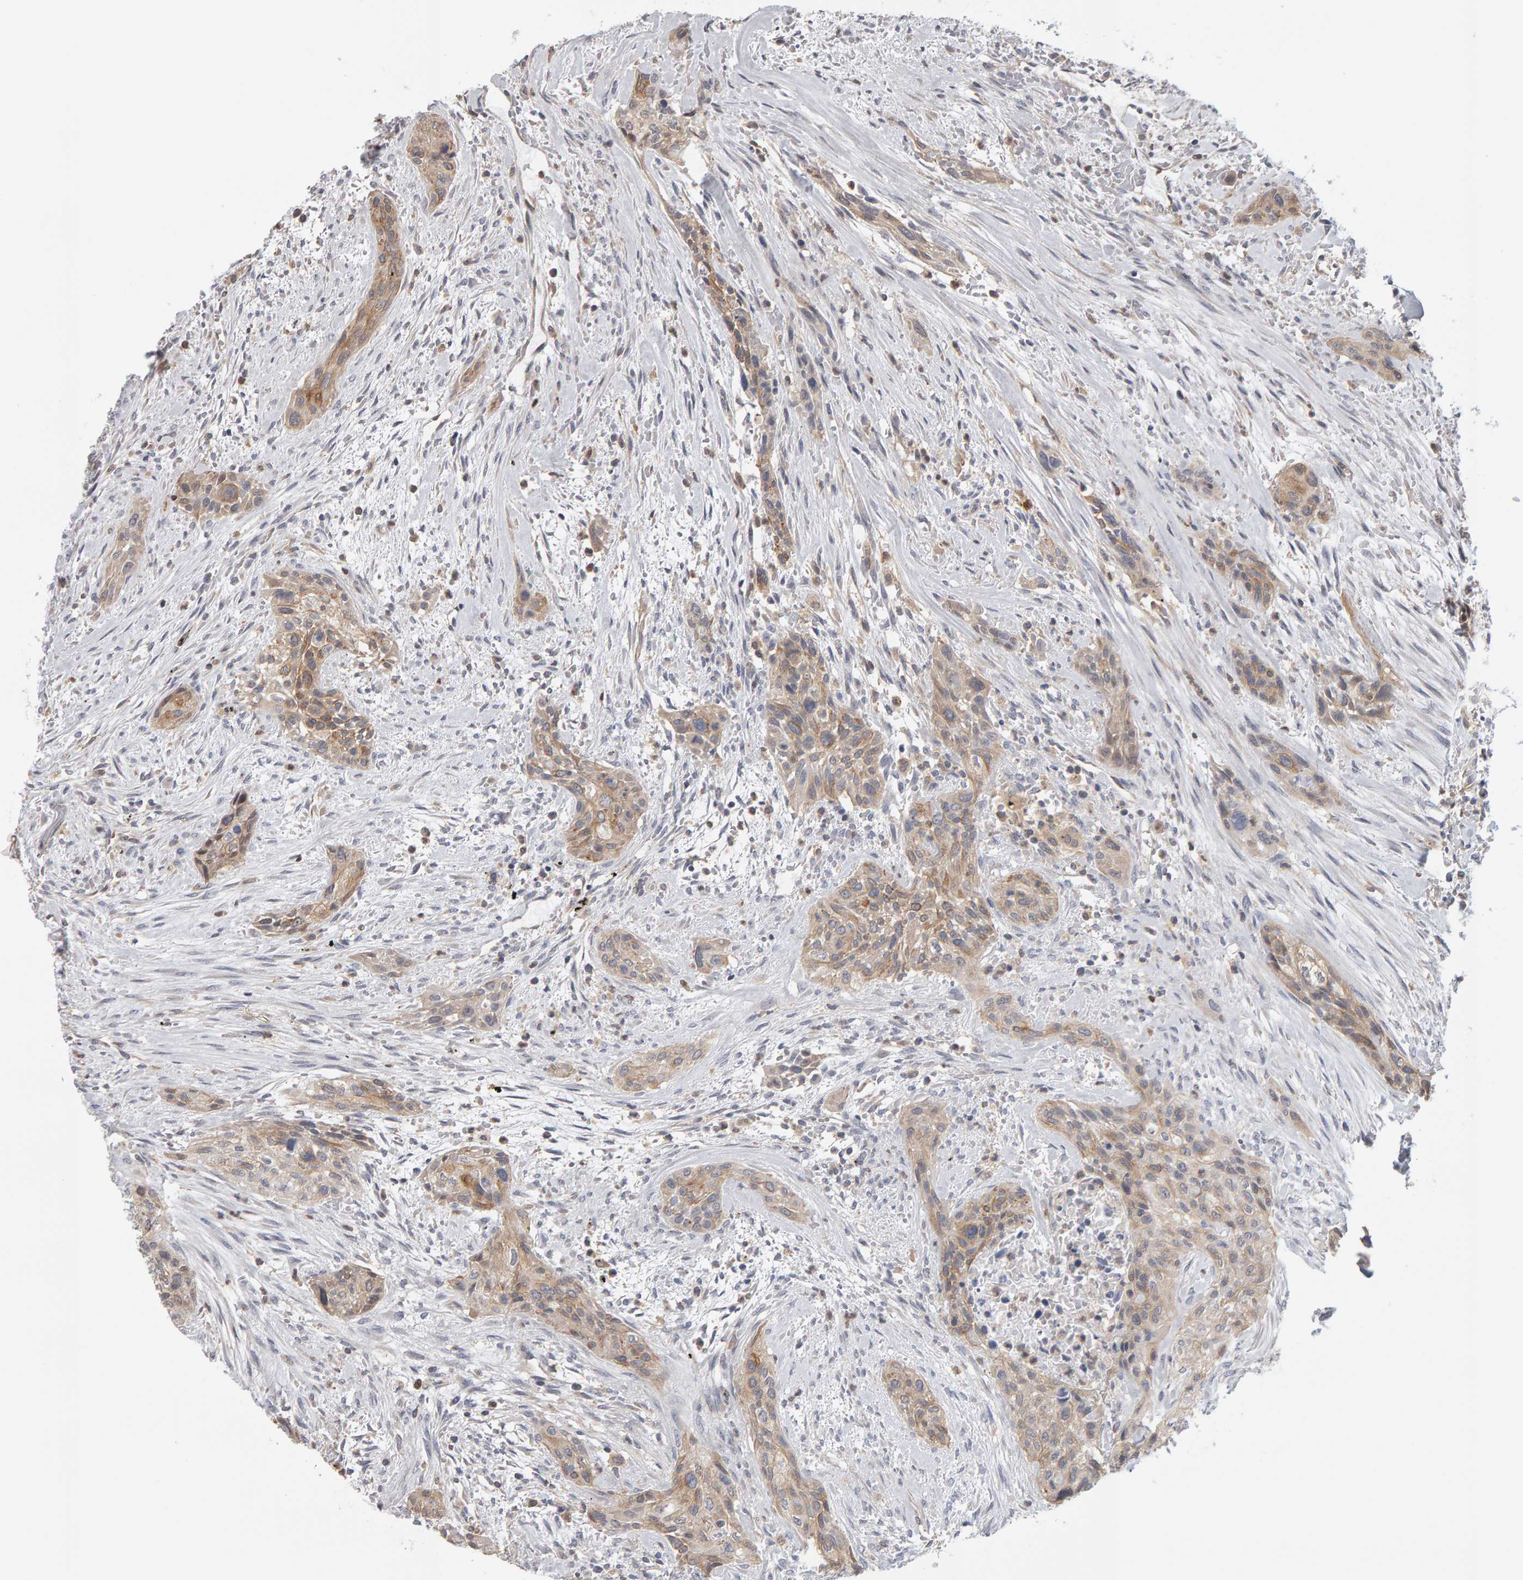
{"staining": {"intensity": "weak", "quantity": ">75%", "location": "cytoplasmic/membranous"}, "tissue": "urothelial cancer", "cell_type": "Tumor cells", "image_type": "cancer", "snomed": [{"axis": "morphology", "description": "Urothelial carcinoma, High grade"}, {"axis": "topography", "description": "Urinary bladder"}], "caption": "IHC staining of urothelial carcinoma (high-grade), which exhibits low levels of weak cytoplasmic/membranous staining in about >75% of tumor cells indicating weak cytoplasmic/membranous protein expression. The staining was performed using DAB (brown) for protein detection and nuclei were counterstained in hematoxylin (blue).", "gene": "MSRA", "patient": {"sex": "male", "age": 35}}